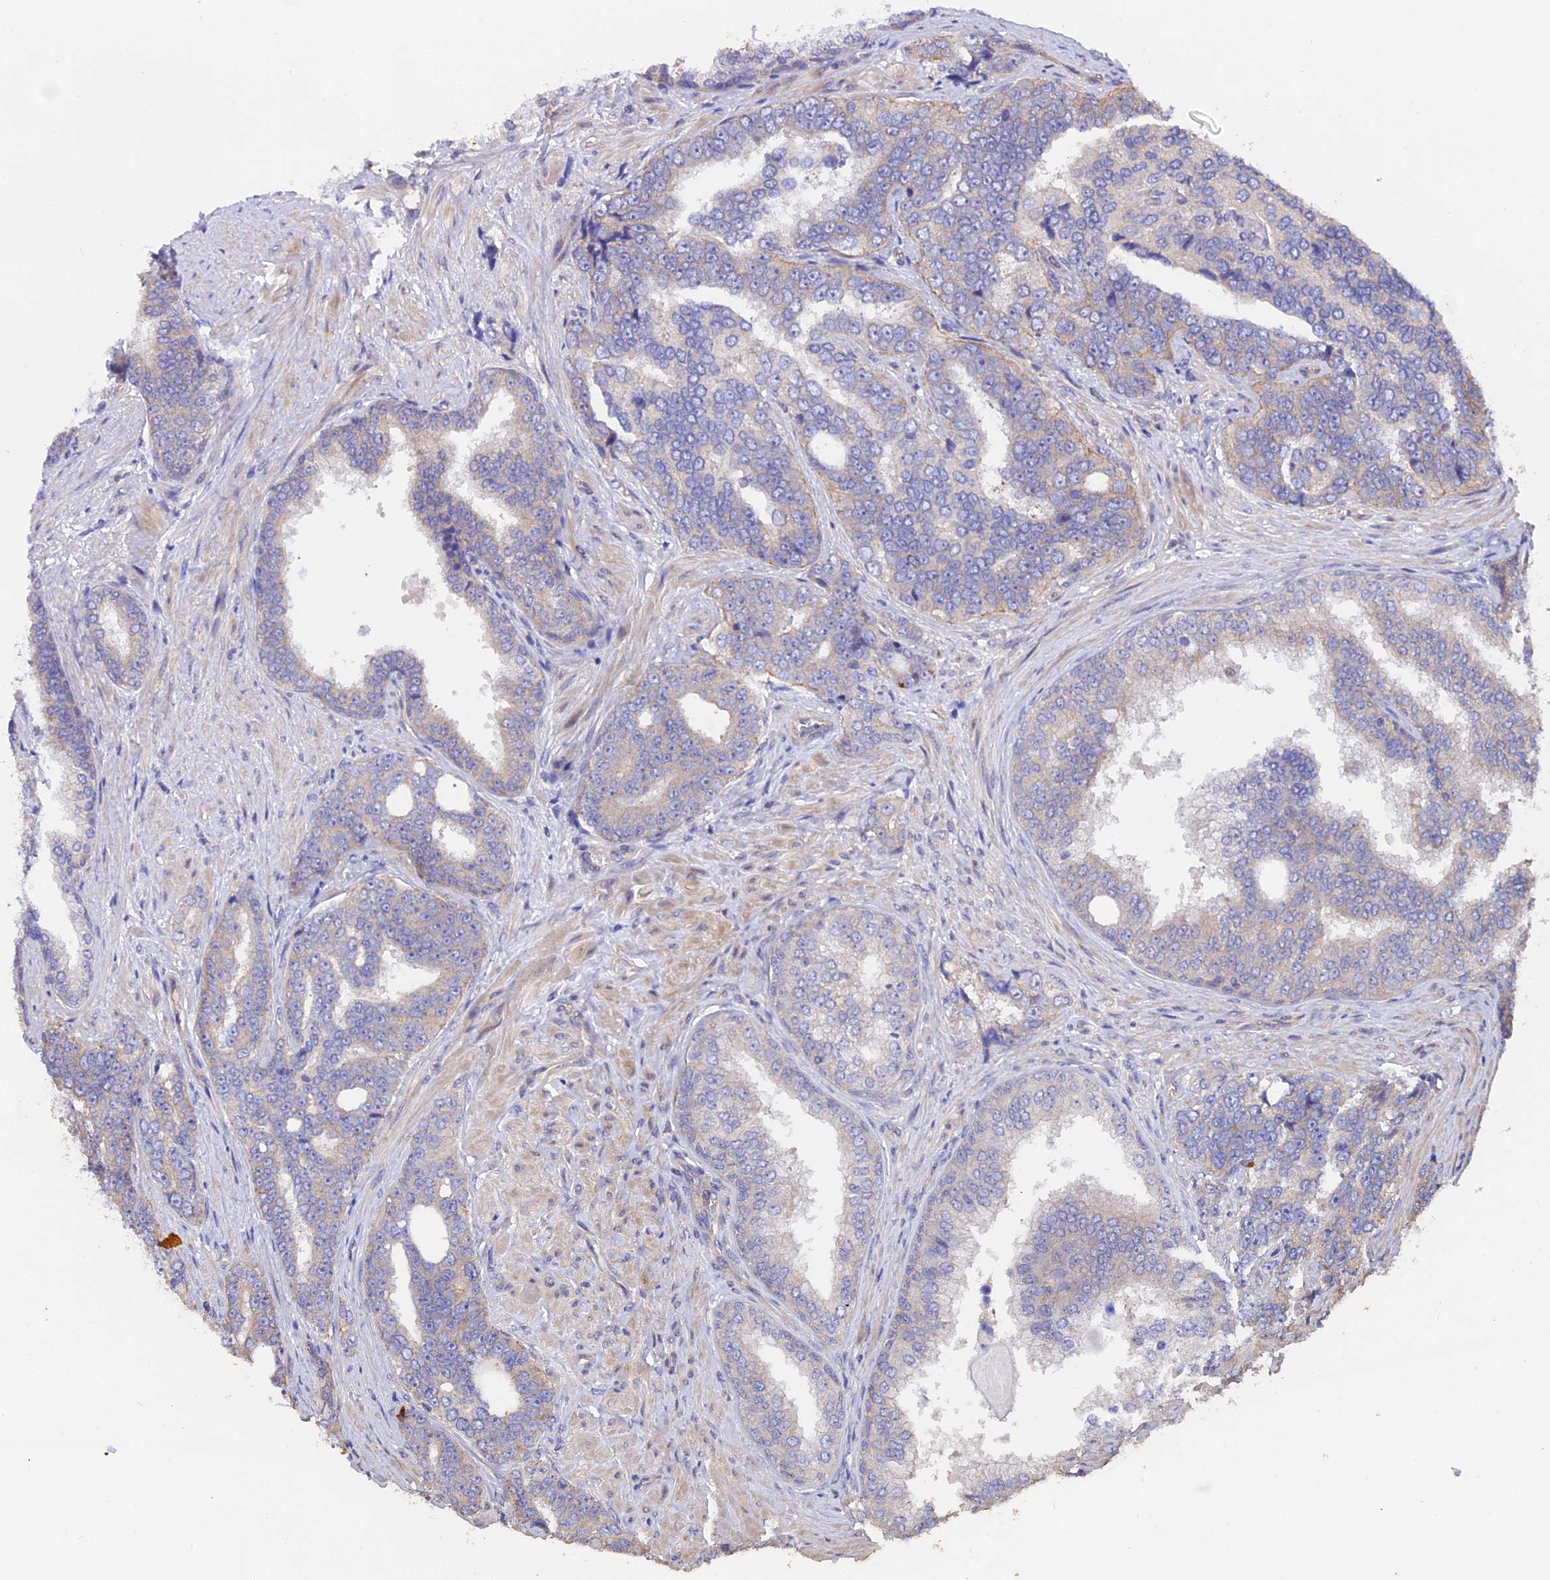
{"staining": {"intensity": "weak", "quantity": "25%-75%", "location": "cytoplasmic/membranous"}, "tissue": "prostate cancer", "cell_type": "Tumor cells", "image_type": "cancer", "snomed": [{"axis": "morphology", "description": "Adenocarcinoma, High grade"}, {"axis": "topography", "description": "Prostate"}], "caption": "Immunohistochemistry of prostate cancer (high-grade adenocarcinoma) reveals low levels of weak cytoplasmic/membranous positivity in approximately 25%-75% of tumor cells.", "gene": "HYCC1", "patient": {"sex": "male", "age": 67}}